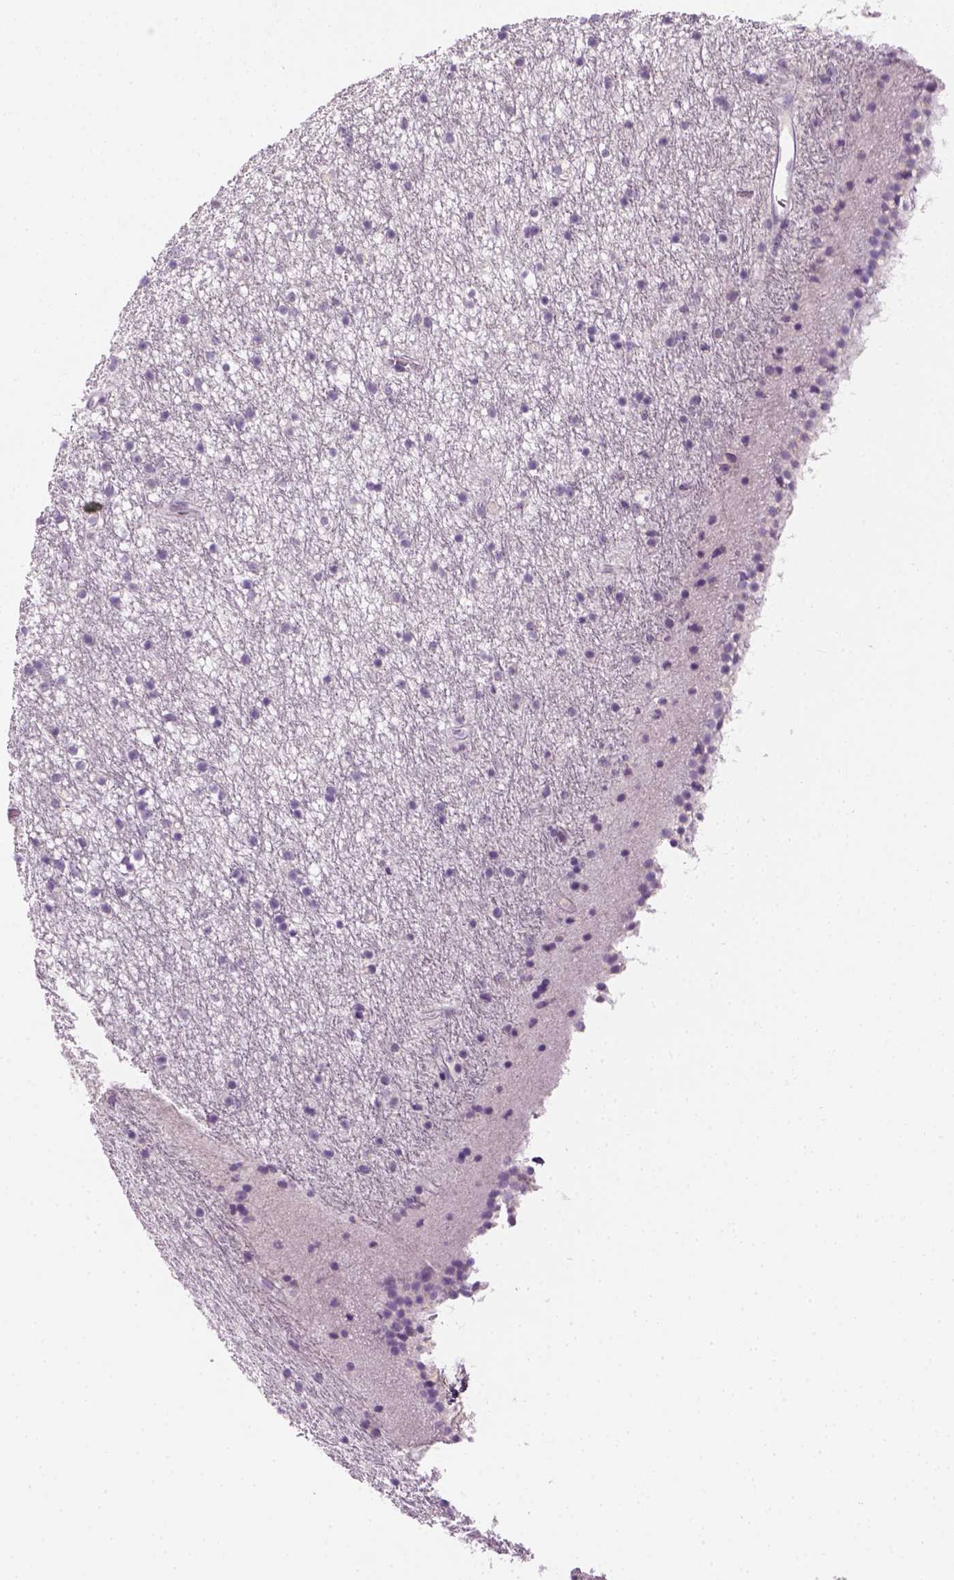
{"staining": {"intensity": "negative", "quantity": "none", "location": "none"}, "tissue": "caudate", "cell_type": "Glial cells", "image_type": "normal", "snomed": [{"axis": "morphology", "description": "Normal tissue, NOS"}, {"axis": "topography", "description": "Lateral ventricle wall"}], "caption": "Glial cells show no significant protein positivity in unremarkable caudate. (Stains: DAB IHC with hematoxylin counter stain, Microscopy: brightfield microscopy at high magnification).", "gene": "GFI1B", "patient": {"sex": "female", "age": 71}}